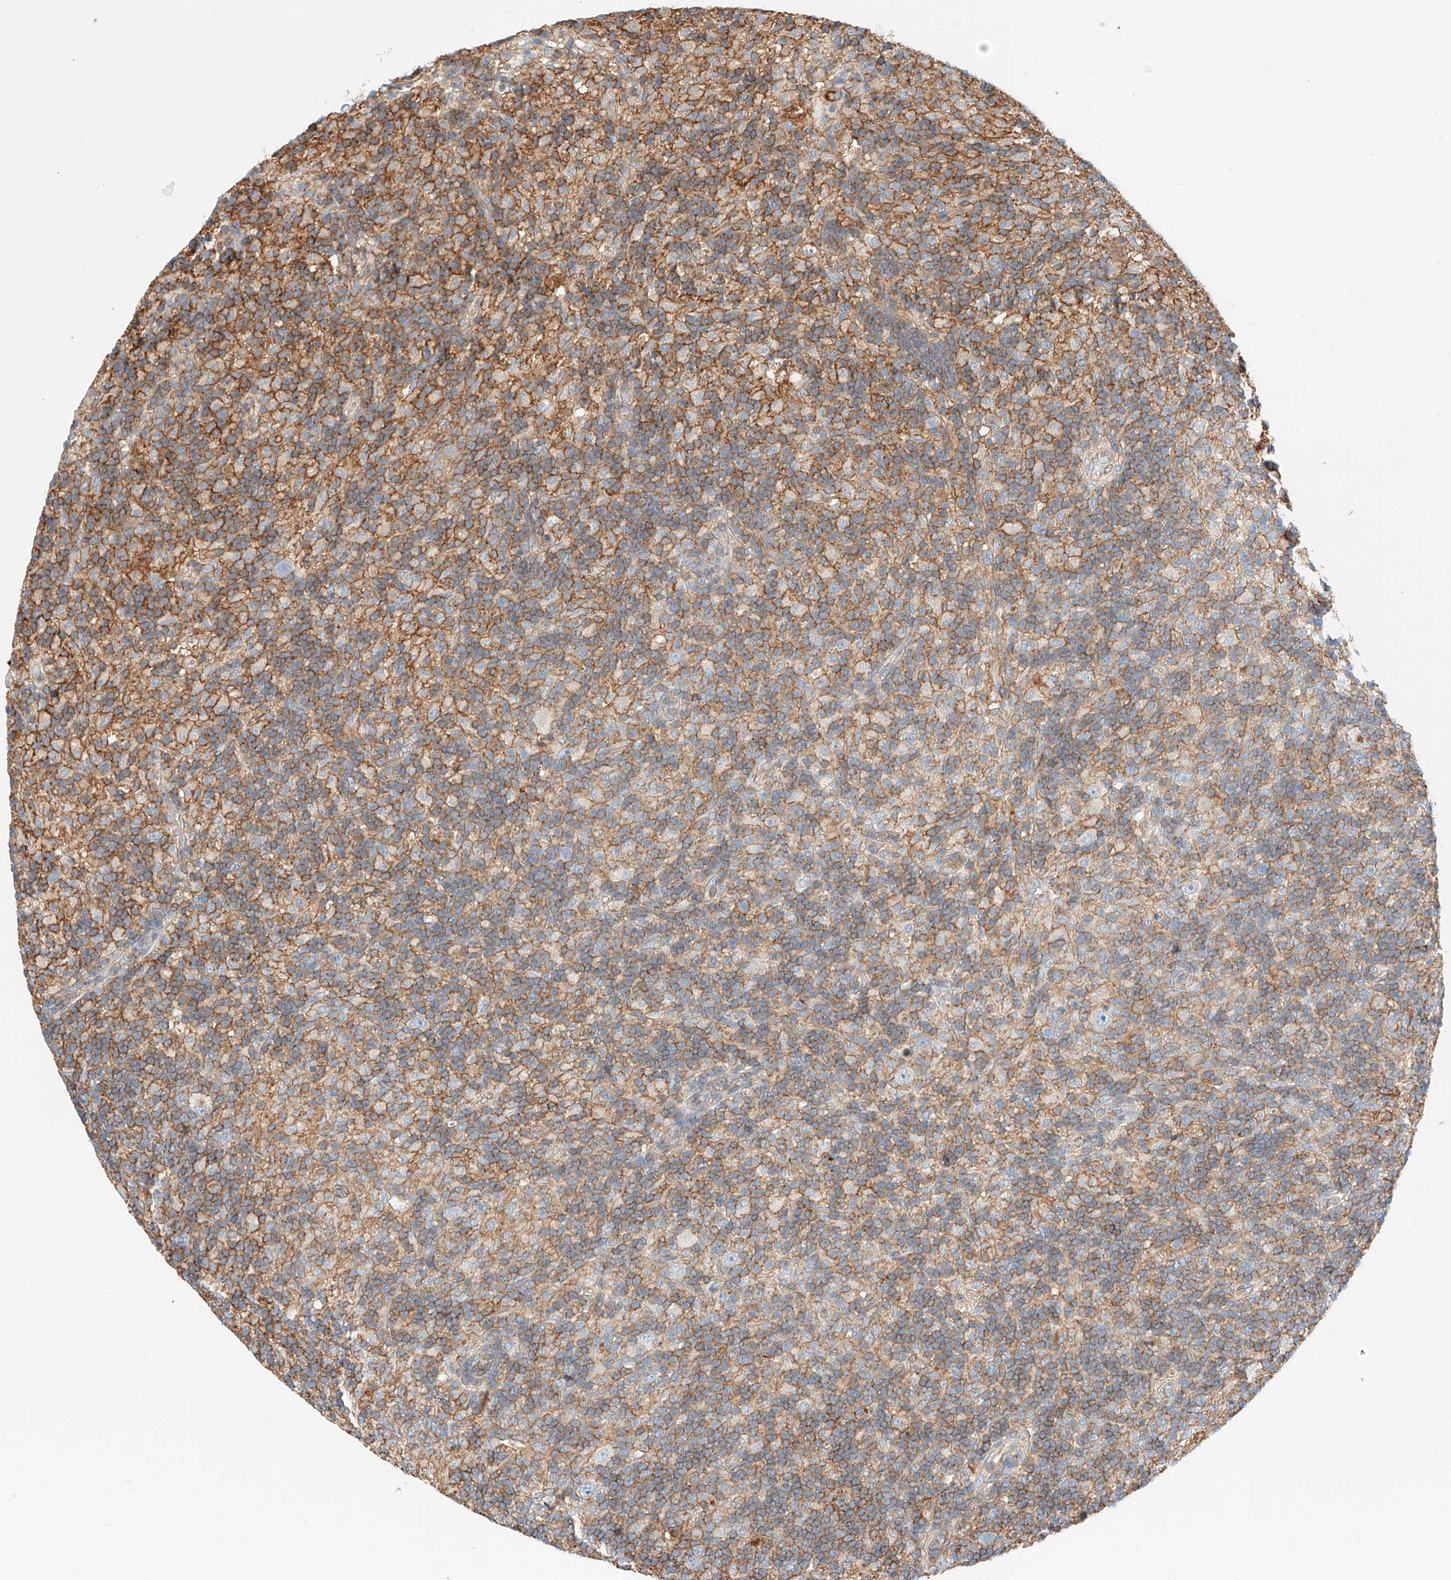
{"staining": {"intensity": "negative", "quantity": "none", "location": "none"}, "tissue": "lymphoma", "cell_type": "Tumor cells", "image_type": "cancer", "snomed": [{"axis": "morphology", "description": "Hodgkin's disease, NOS"}, {"axis": "topography", "description": "Lymph node"}], "caption": "Hodgkin's disease was stained to show a protein in brown. There is no significant positivity in tumor cells. (Immunohistochemistry (ihc), brightfield microscopy, high magnification).", "gene": "HAUS4", "patient": {"sex": "male", "age": 70}}